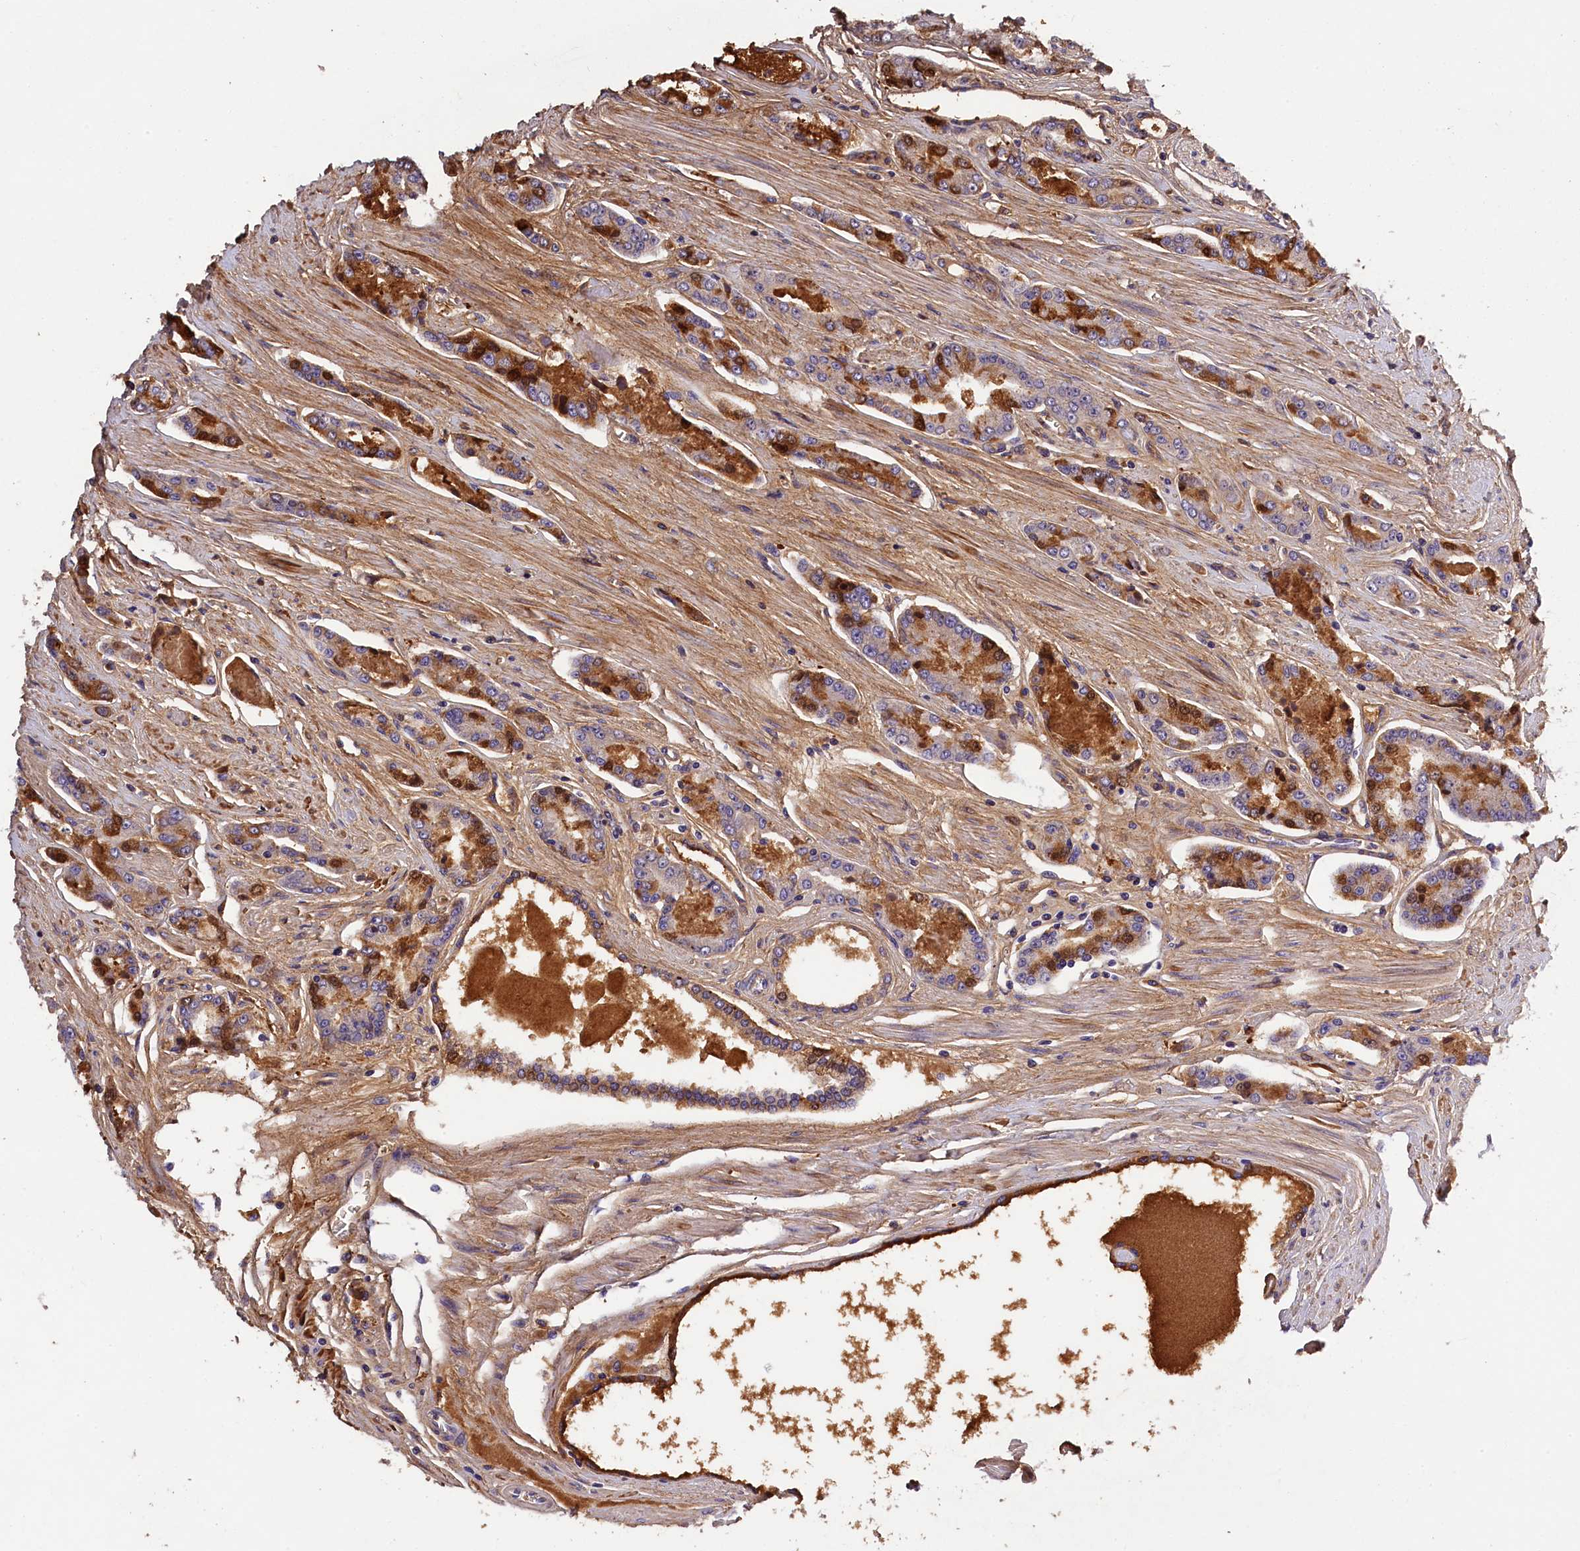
{"staining": {"intensity": "moderate", "quantity": "25%-75%", "location": "cytoplasmic/membranous,nuclear"}, "tissue": "prostate cancer", "cell_type": "Tumor cells", "image_type": "cancer", "snomed": [{"axis": "morphology", "description": "Adenocarcinoma, High grade"}, {"axis": "topography", "description": "Prostate"}], "caption": "Immunohistochemistry of human prostate cancer displays medium levels of moderate cytoplasmic/membranous and nuclear expression in approximately 25%-75% of tumor cells.", "gene": "PHAF1", "patient": {"sex": "male", "age": 74}}